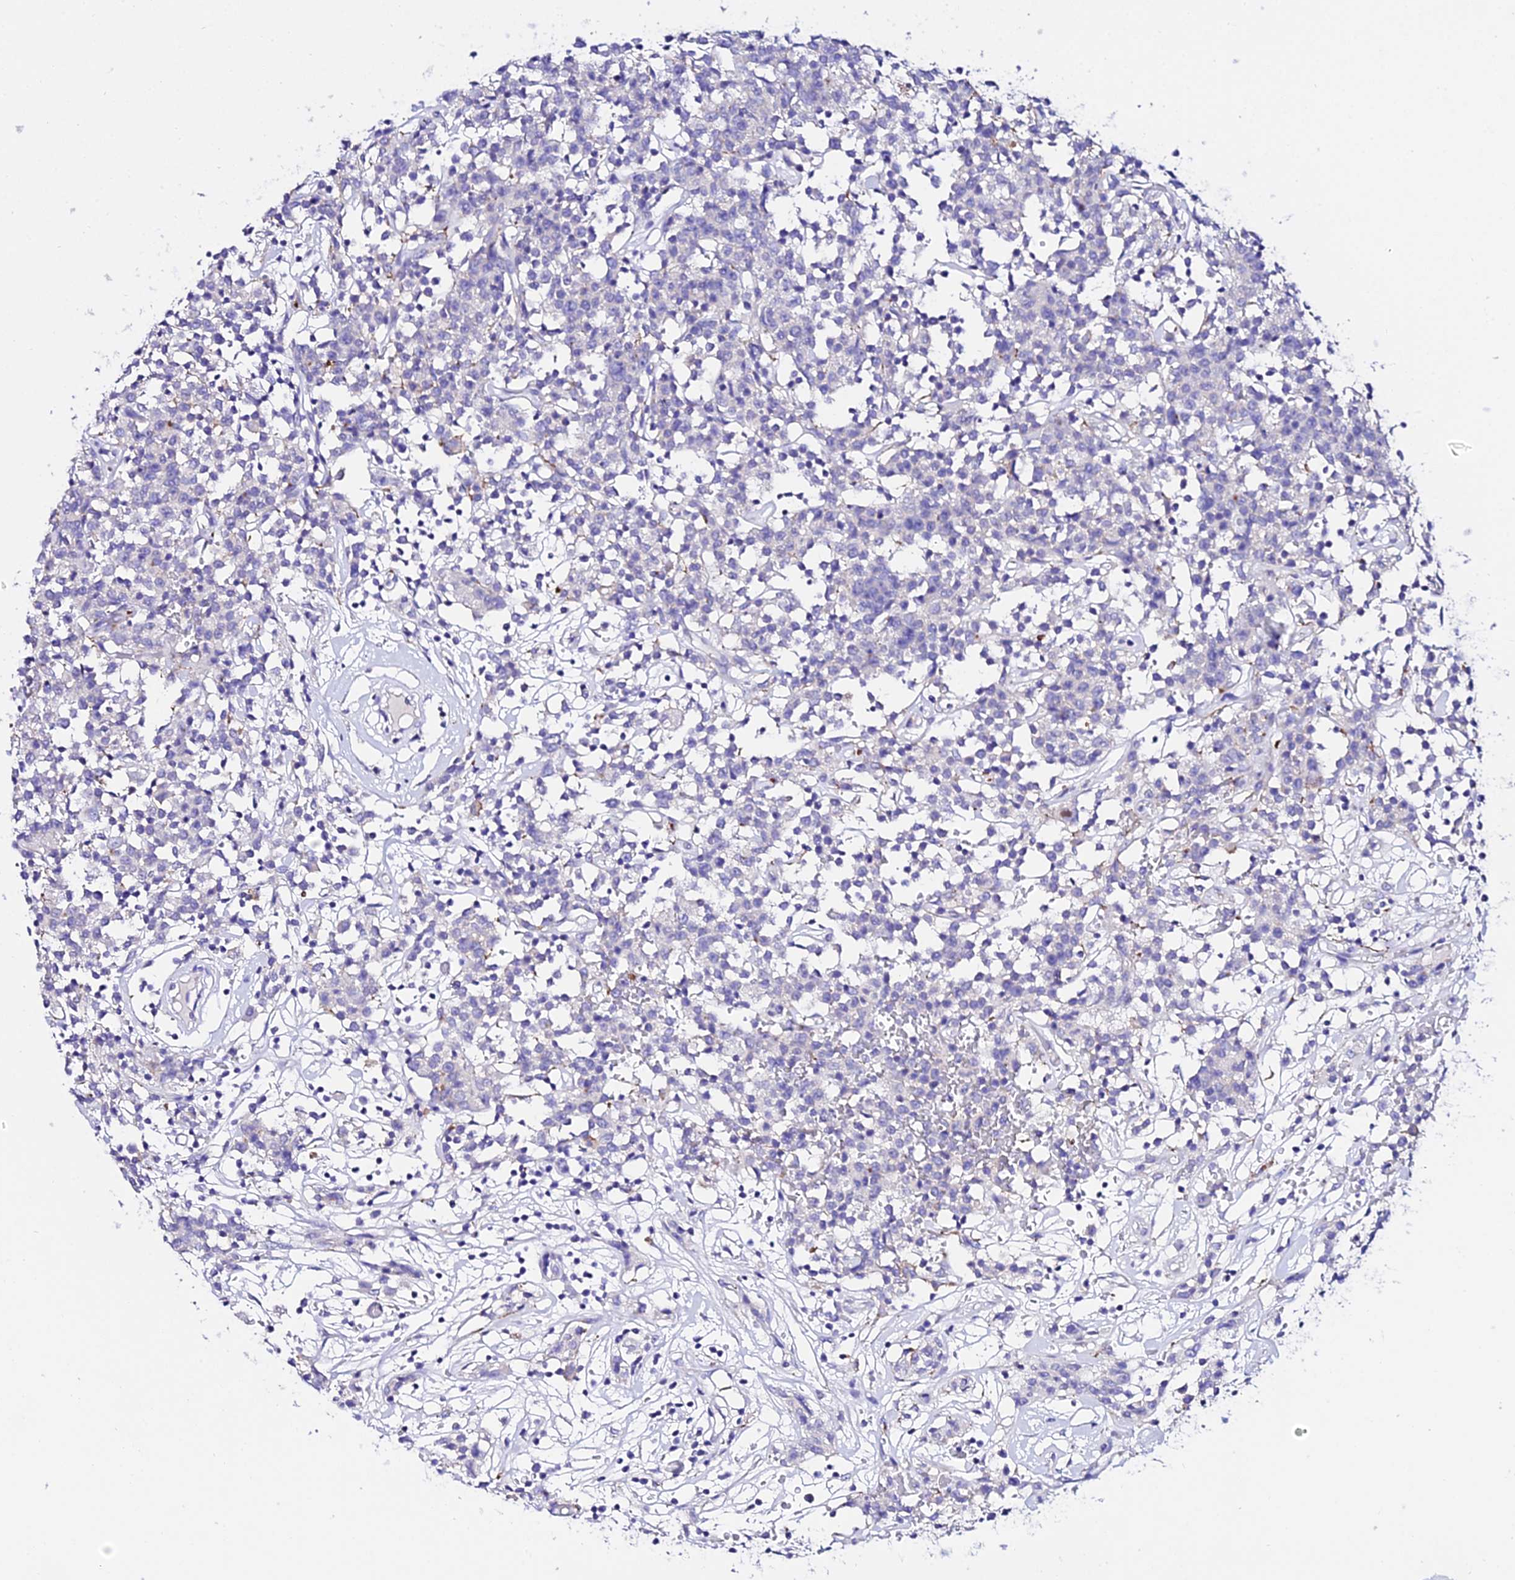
{"staining": {"intensity": "negative", "quantity": "none", "location": "none"}, "tissue": "lymphoma", "cell_type": "Tumor cells", "image_type": "cancer", "snomed": [{"axis": "morphology", "description": "Malignant lymphoma, non-Hodgkin's type, Low grade"}, {"axis": "topography", "description": "Small intestine"}], "caption": "Immunohistochemical staining of human lymphoma exhibits no significant expression in tumor cells. The staining is performed using DAB (3,3'-diaminobenzidine) brown chromogen with nuclei counter-stained in using hematoxylin.", "gene": "TMEM117", "patient": {"sex": "female", "age": 59}}